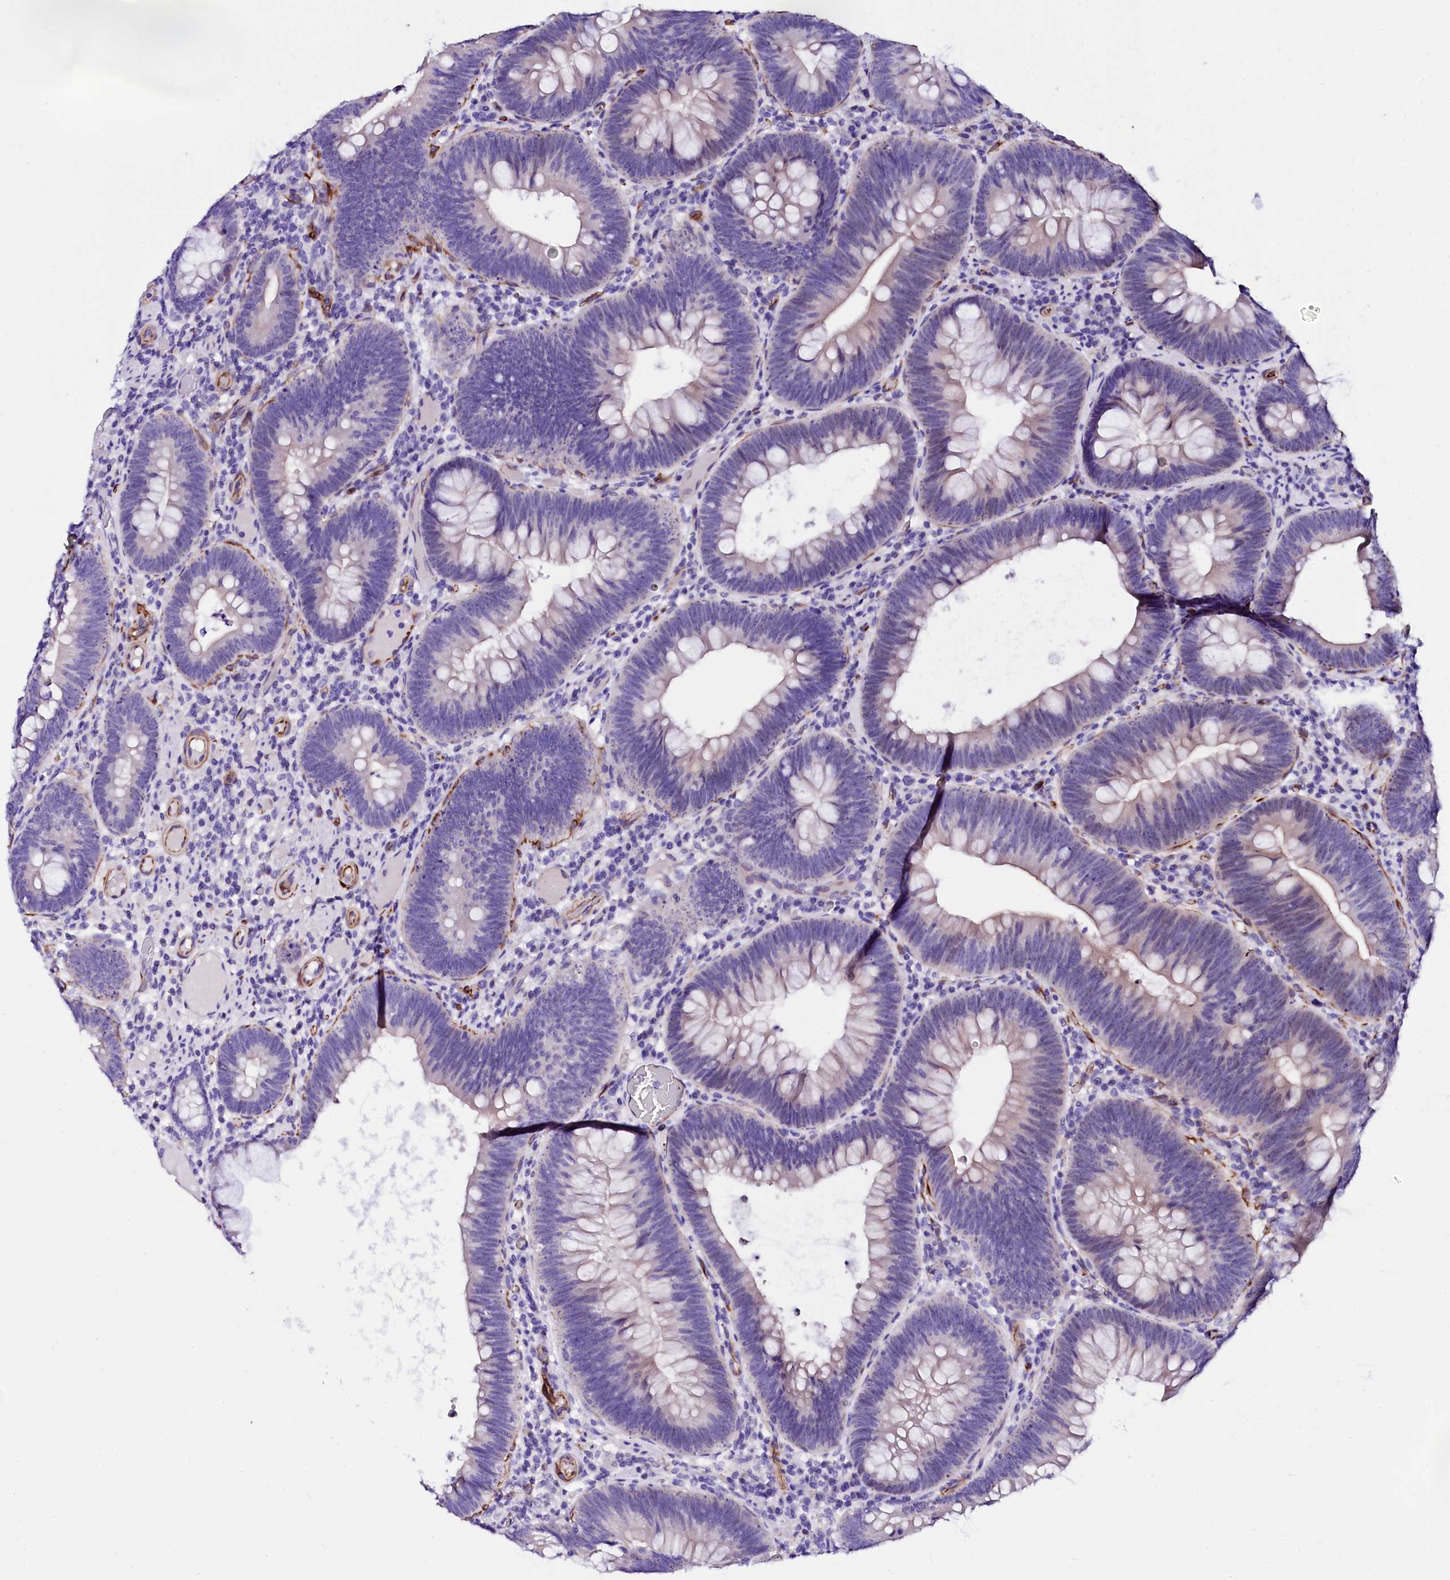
{"staining": {"intensity": "weak", "quantity": "<25%", "location": "cytoplasmic/membranous"}, "tissue": "colorectal cancer", "cell_type": "Tumor cells", "image_type": "cancer", "snomed": [{"axis": "morphology", "description": "Adenocarcinoma, NOS"}, {"axis": "topography", "description": "Rectum"}], "caption": "Immunohistochemical staining of colorectal adenocarcinoma shows no significant positivity in tumor cells. (Brightfield microscopy of DAB immunohistochemistry at high magnification).", "gene": "SFR1", "patient": {"sex": "female", "age": 75}}